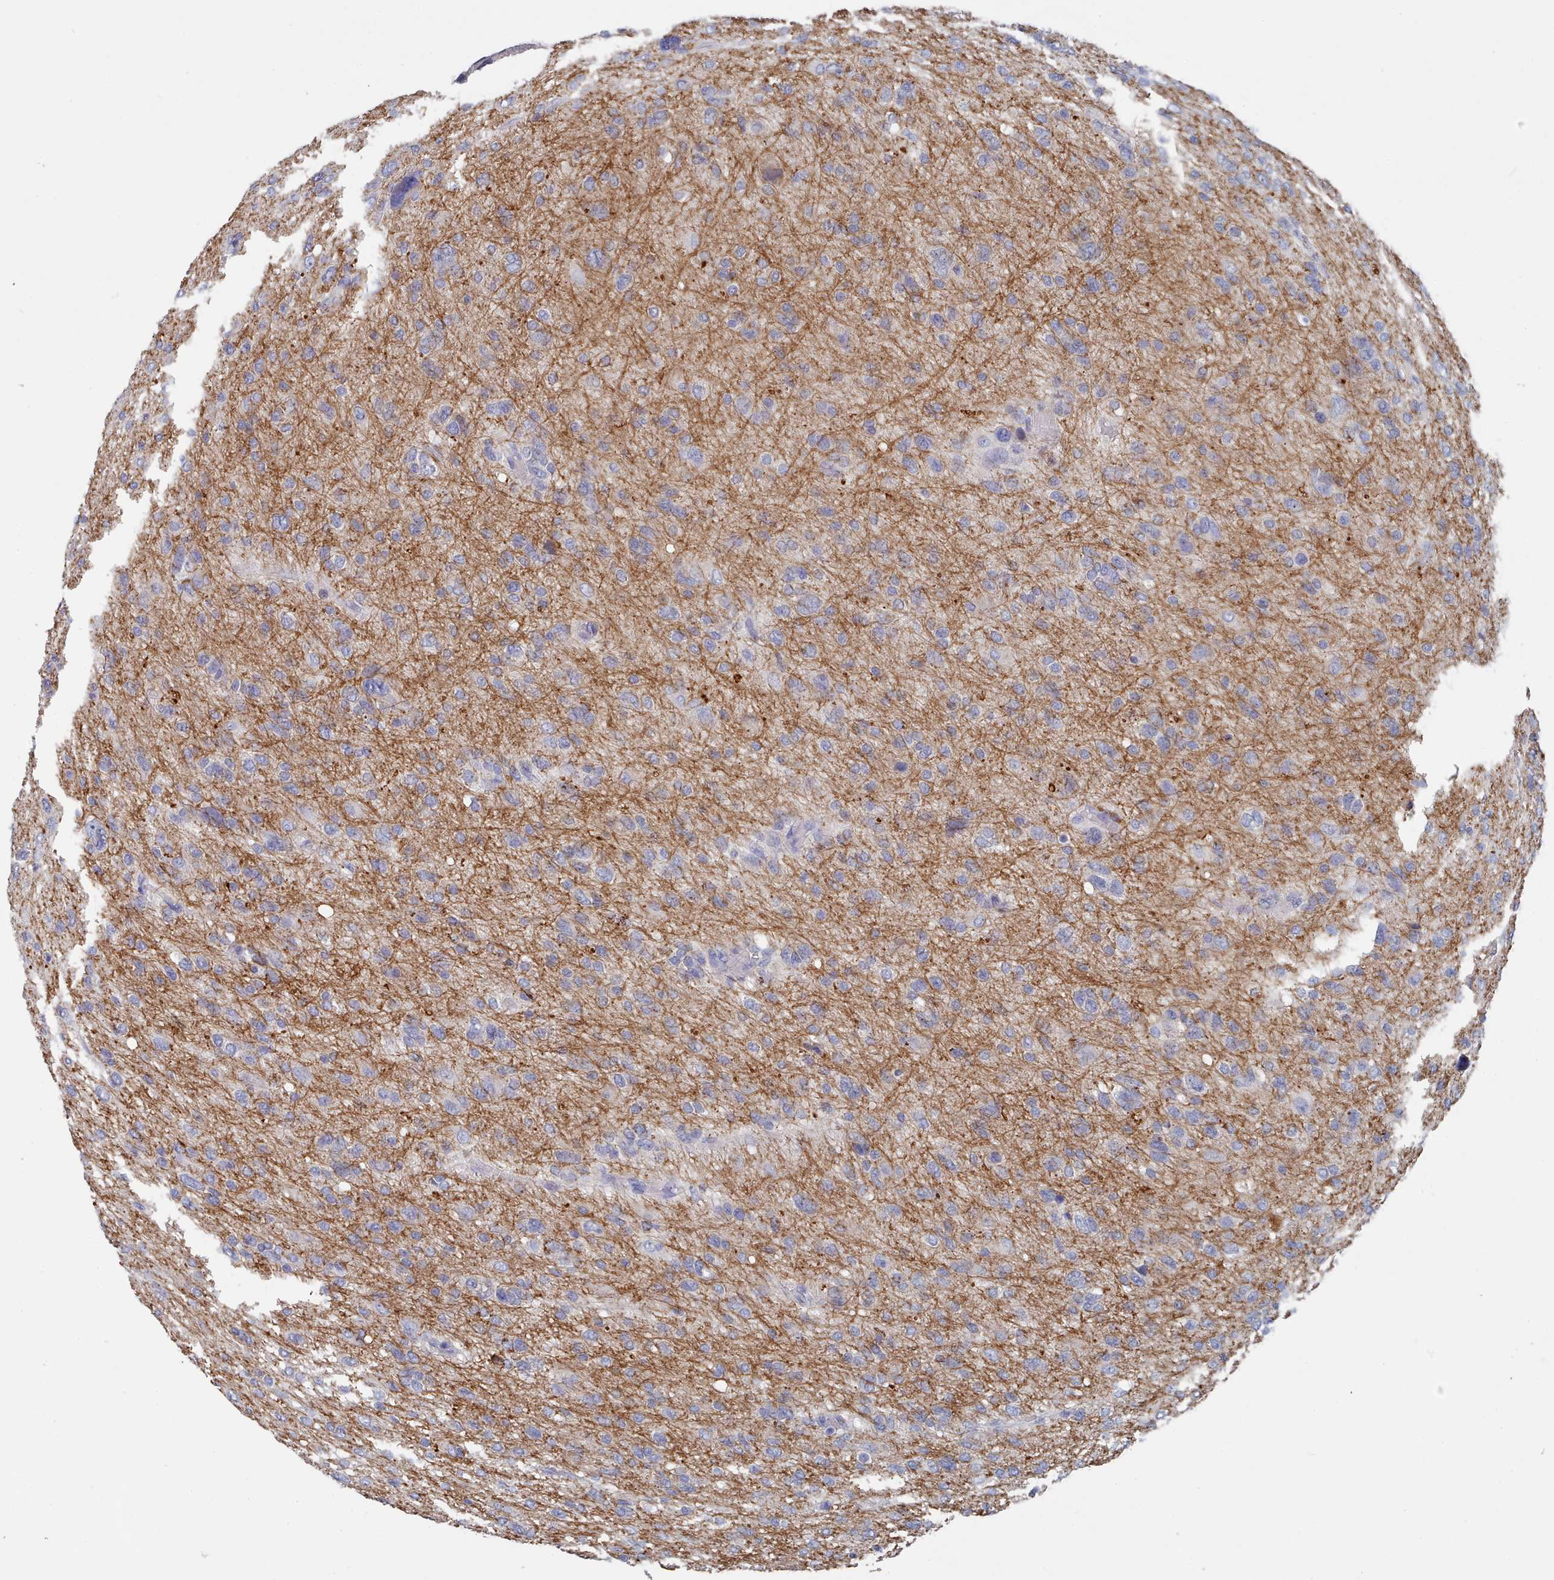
{"staining": {"intensity": "negative", "quantity": "none", "location": "none"}, "tissue": "glioma", "cell_type": "Tumor cells", "image_type": "cancer", "snomed": [{"axis": "morphology", "description": "Glioma, malignant, High grade"}, {"axis": "topography", "description": "Brain"}], "caption": "Image shows no protein staining in tumor cells of glioma tissue. (Brightfield microscopy of DAB (3,3'-diaminobenzidine) IHC at high magnification).", "gene": "ACAD11", "patient": {"sex": "female", "age": 59}}